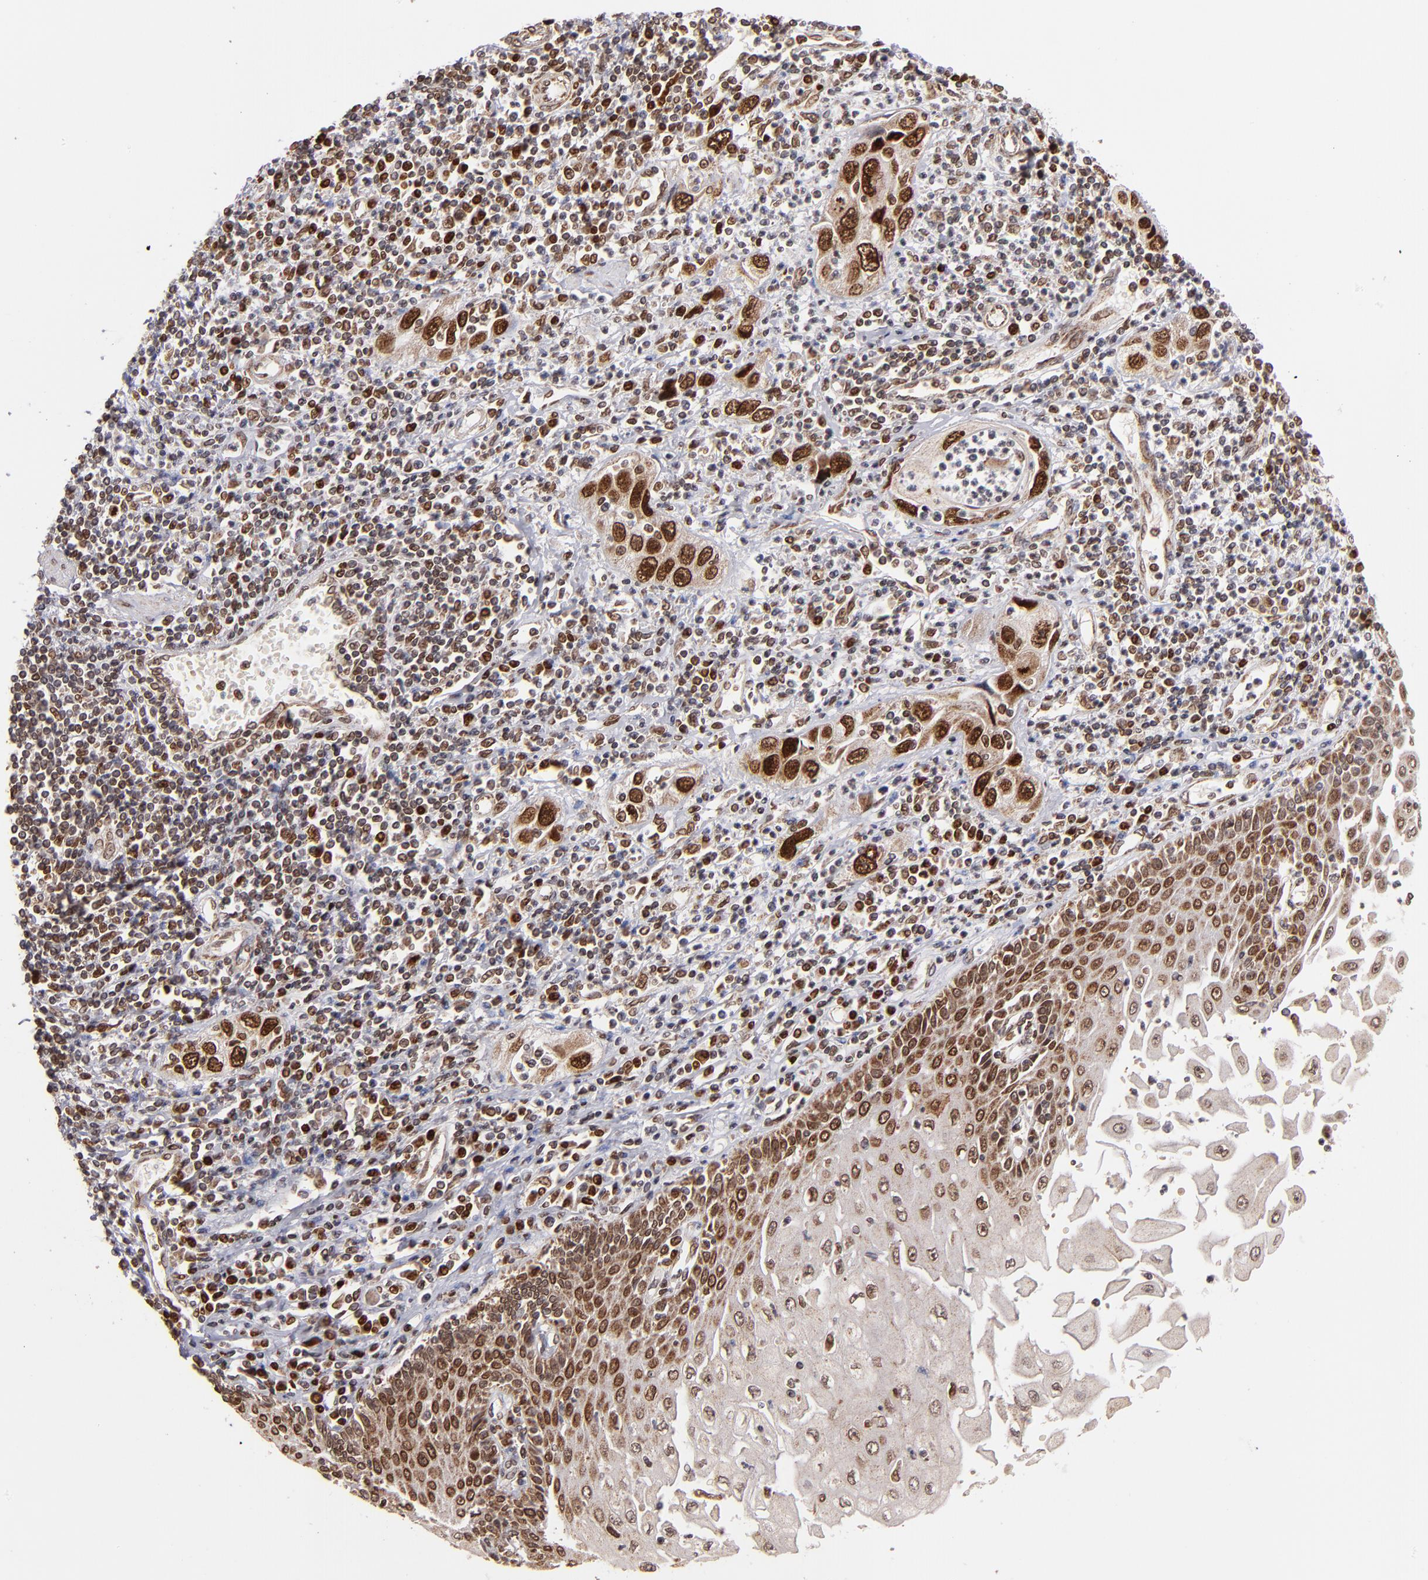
{"staining": {"intensity": "moderate", "quantity": ">75%", "location": "cytoplasmic/membranous,nuclear"}, "tissue": "esophagus", "cell_type": "Squamous epithelial cells", "image_type": "normal", "snomed": [{"axis": "morphology", "description": "Normal tissue, NOS"}, {"axis": "topography", "description": "Esophagus"}], "caption": "An IHC micrograph of normal tissue is shown. Protein staining in brown shows moderate cytoplasmic/membranous,nuclear positivity in esophagus within squamous epithelial cells.", "gene": "TOP1MT", "patient": {"sex": "male", "age": 65}}